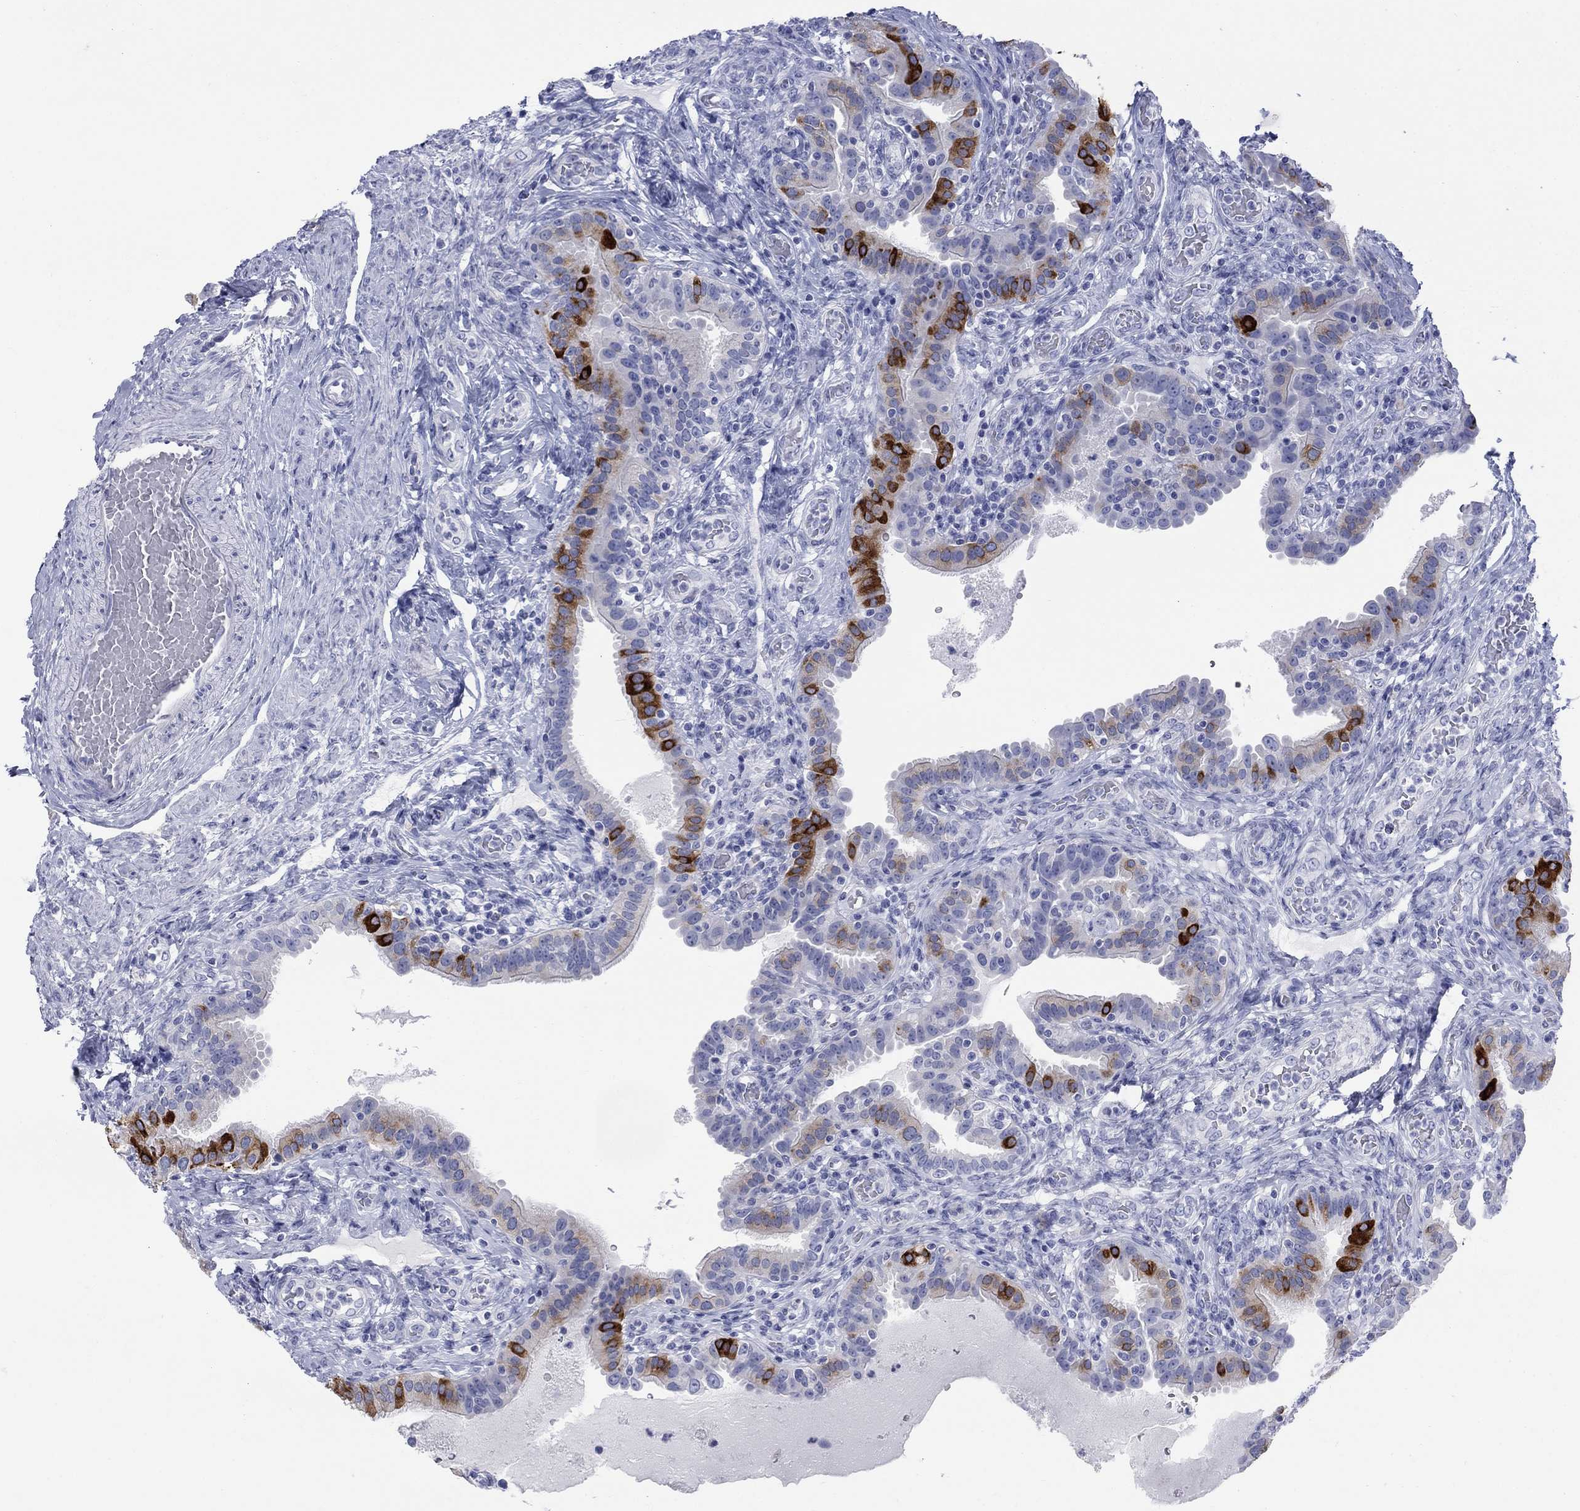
{"staining": {"intensity": "strong", "quantity": "<25%", "location": "cytoplasmic/membranous"}, "tissue": "fallopian tube", "cell_type": "Glandular cells", "image_type": "normal", "snomed": [{"axis": "morphology", "description": "Normal tissue, NOS"}, {"axis": "topography", "description": "Fallopian tube"}, {"axis": "topography", "description": "Ovary"}], "caption": "DAB (3,3'-diaminobenzidine) immunohistochemical staining of normal fallopian tube exhibits strong cytoplasmic/membranous protein staining in about <25% of glandular cells.", "gene": "IGF2BP3", "patient": {"sex": "female", "age": 41}}